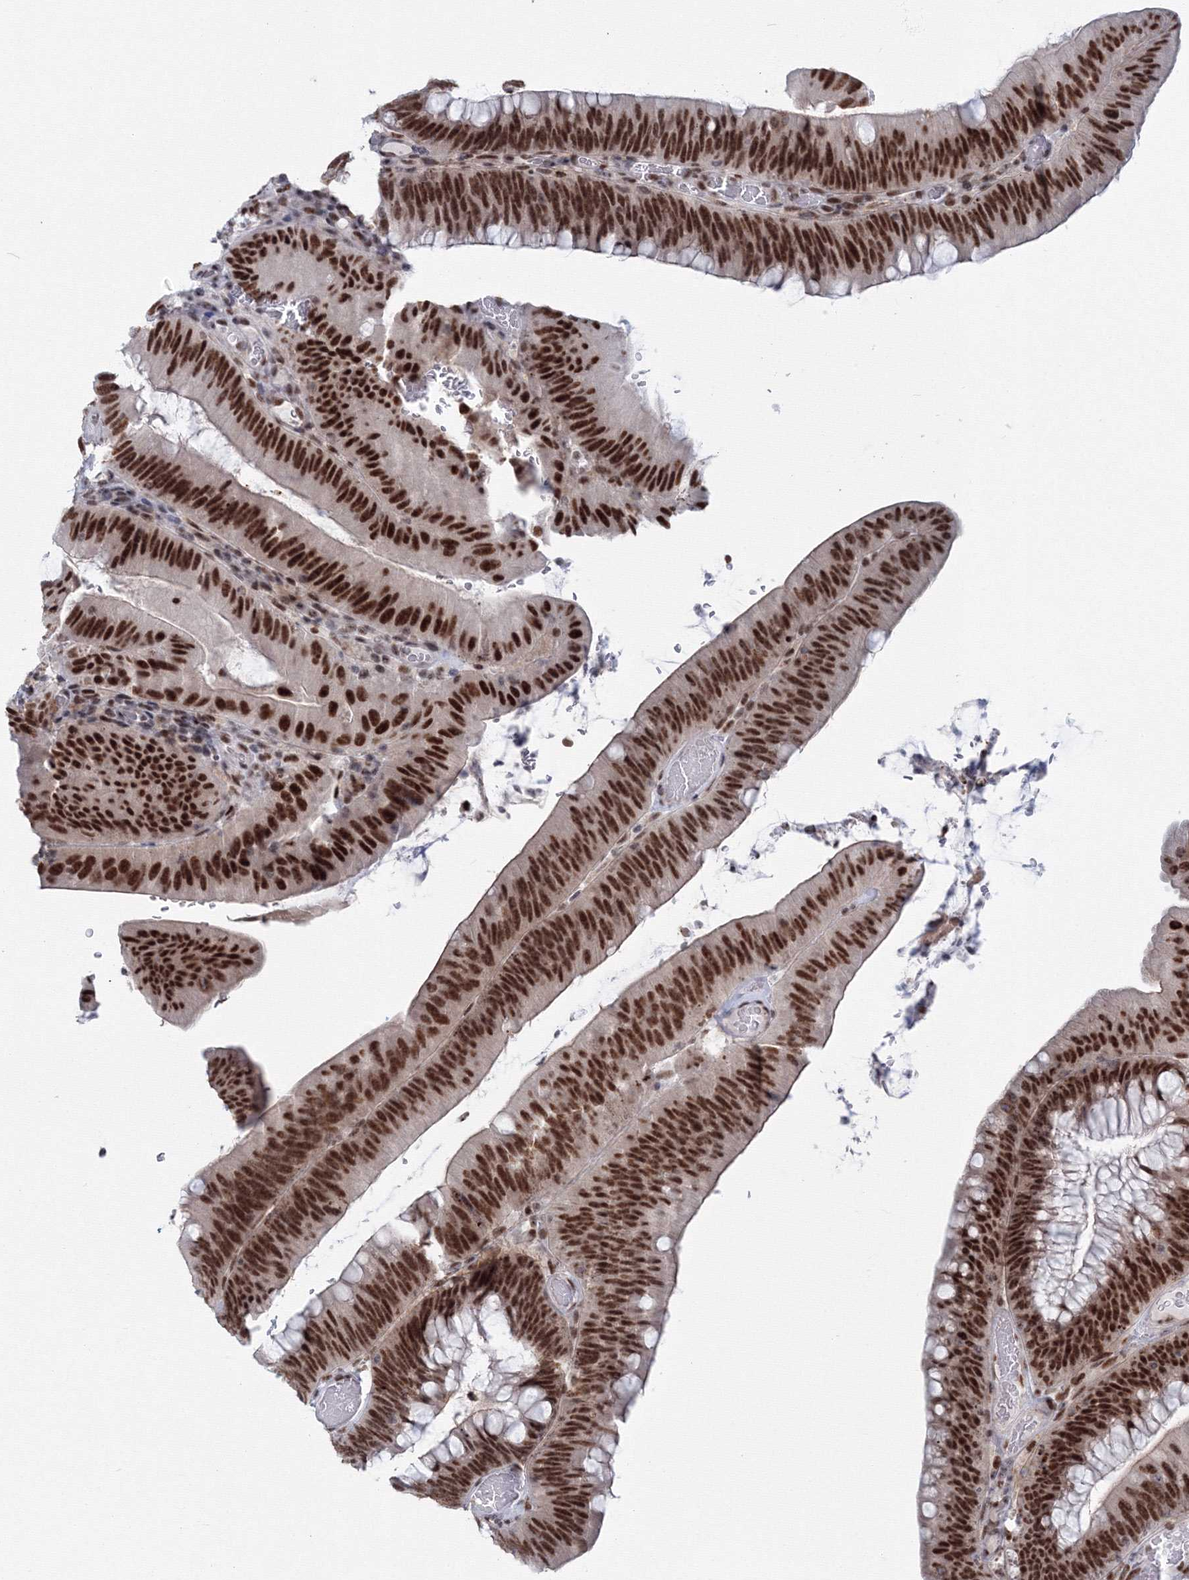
{"staining": {"intensity": "strong", "quantity": ">75%", "location": "nuclear"}, "tissue": "colorectal cancer", "cell_type": "Tumor cells", "image_type": "cancer", "snomed": [{"axis": "morphology", "description": "Normal tissue, NOS"}, {"axis": "topography", "description": "Colon"}], "caption": "Immunohistochemistry (IHC) photomicrograph of human colorectal cancer stained for a protein (brown), which exhibits high levels of strong nuclear positivity in approximately >75% of tumor cells.", "gene": "SF3B6", "patient": {"sex": "female", "age": 82}}